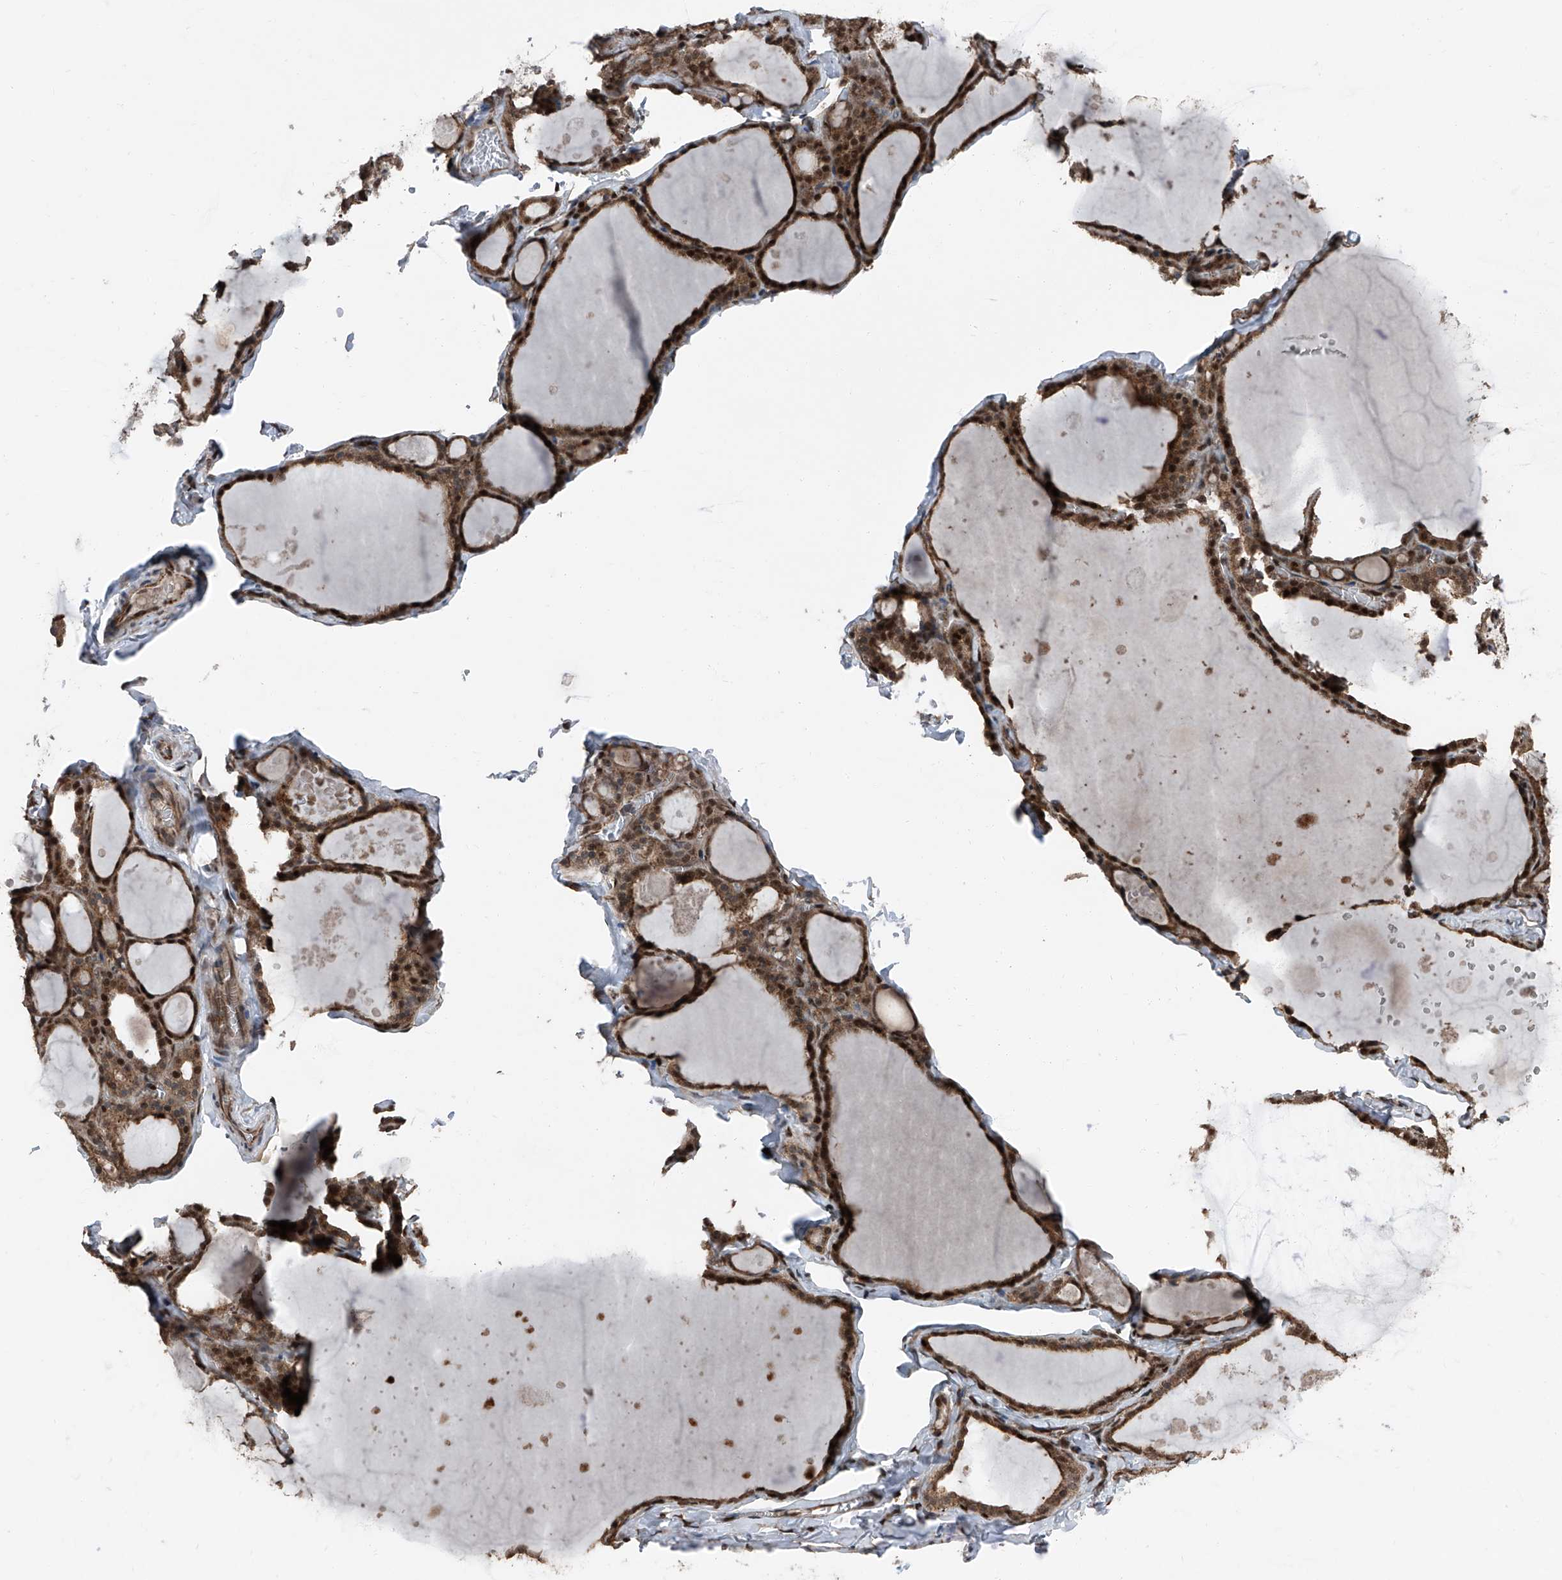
{"staining": {"intensity": "moderate", "quantity": ">75%", "location": "cytoplasmic/membranous,nuclear"}, "tissue": "thyroid gland", "cell_type": "Glandular cells", "image_type": "normal", "snomed": [{"axis": "morphology", "description": "Normal tissue, NOS"}, {"axis": "topography", "description": "Thyroid gland"}], "caption": "An IHC micrograph of unremarkable tissue is shown. Protein staining in brown labels moderate cytoplasmic/membranous,nuclear positivity in thyroid gland within glandular cells.", "gene": "FKBP5", "patient": {"sex": "male", "age": 56}}